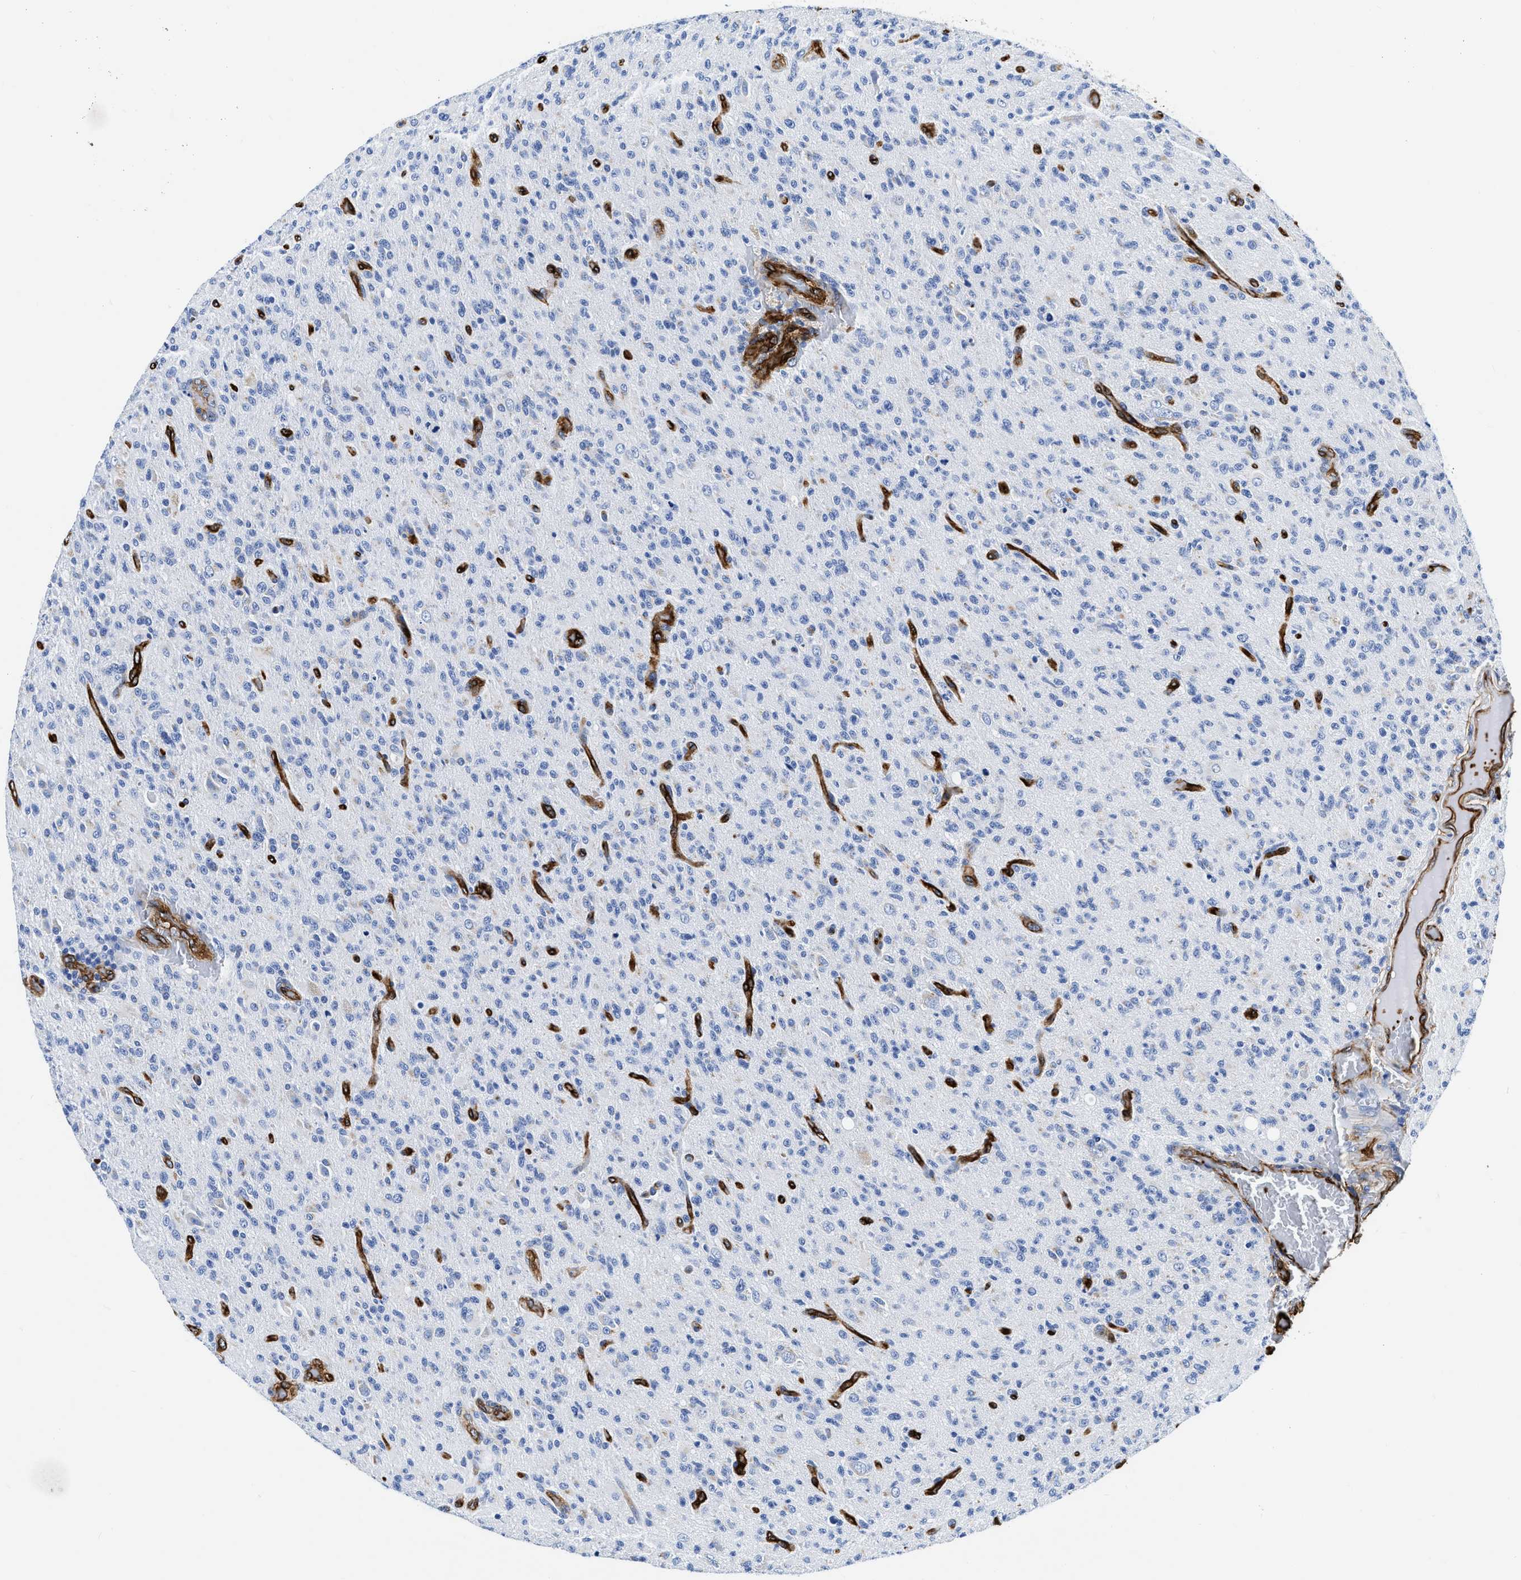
{"staining": {"intensity": "negative", "quantity": "none", "location": "none"}, "tissue": "glioma", "cell_type": "Tumor cells", "image_type": "cancer", "snomed": [{"axis": "morphology", "description": "Glioma, malignant, High grade"}, {"axis": "topography", "description": "Brain"}], "caption": "Human glioma stained for a protein using IHC displays no staining in tumor cells.", "gene": "TVP23B", "patient": {"sex": "male", "age": 71}}